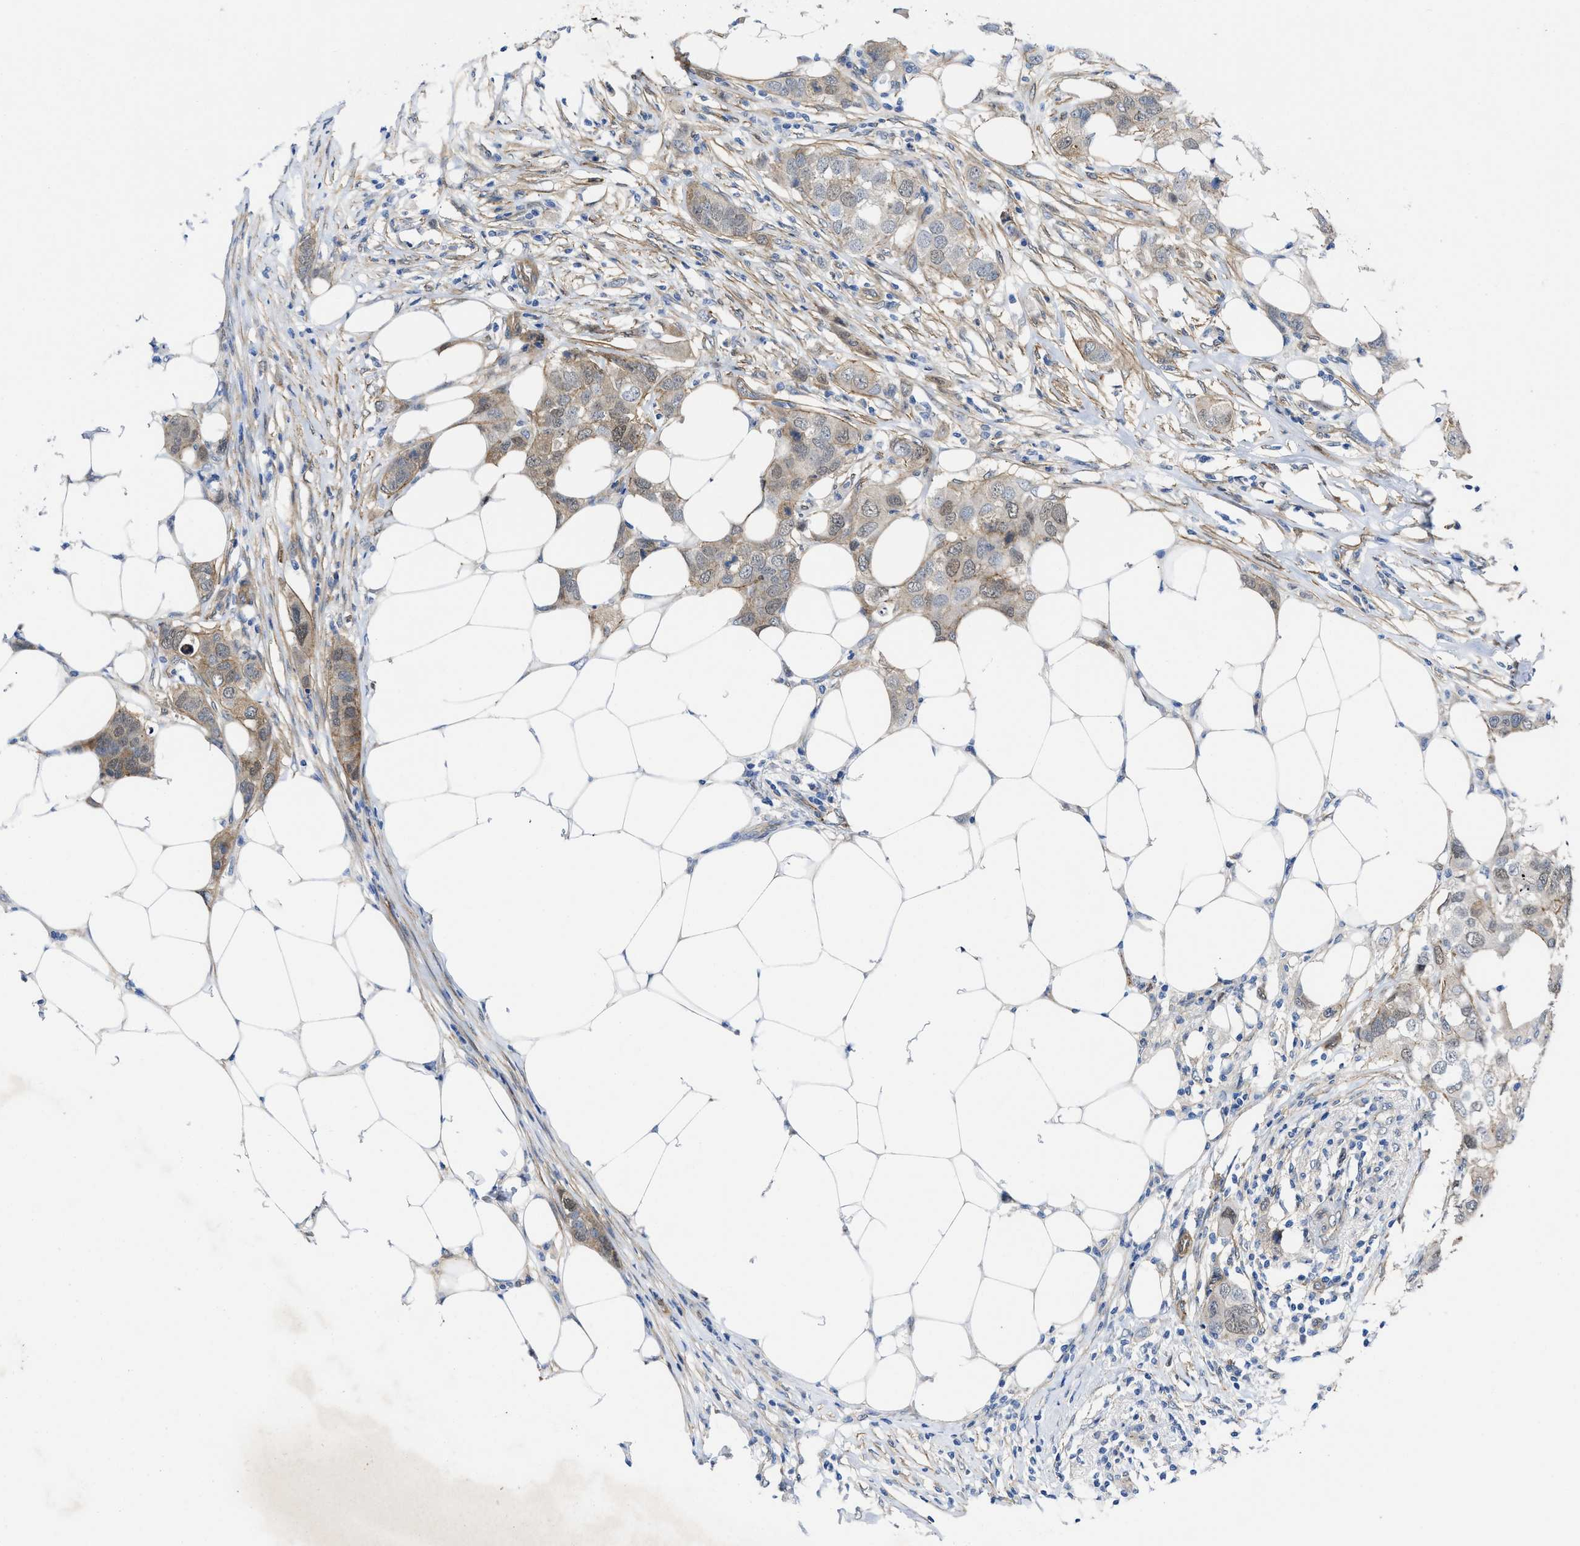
{"staining": {"intensity": "weak", "quantity": "25%-75%", "location": "cytoplasmic/membranous"}, "tissue": "breast cancer", "cell_type": "Tumor cells", "image_type": "cancer", "snomed": [{"axis": "morphology", "description": "Duct carcinoma"}, {"axis": "topography", "description": "Breast"}], "caption": "This is an image of immunohistochemistry staining of breast cancer, which shows weak positivity in the cytoplasmic/membranous of tumor cells.", "gene": "PDLIM5", "patient": {"sex": "female", "age": 50}}